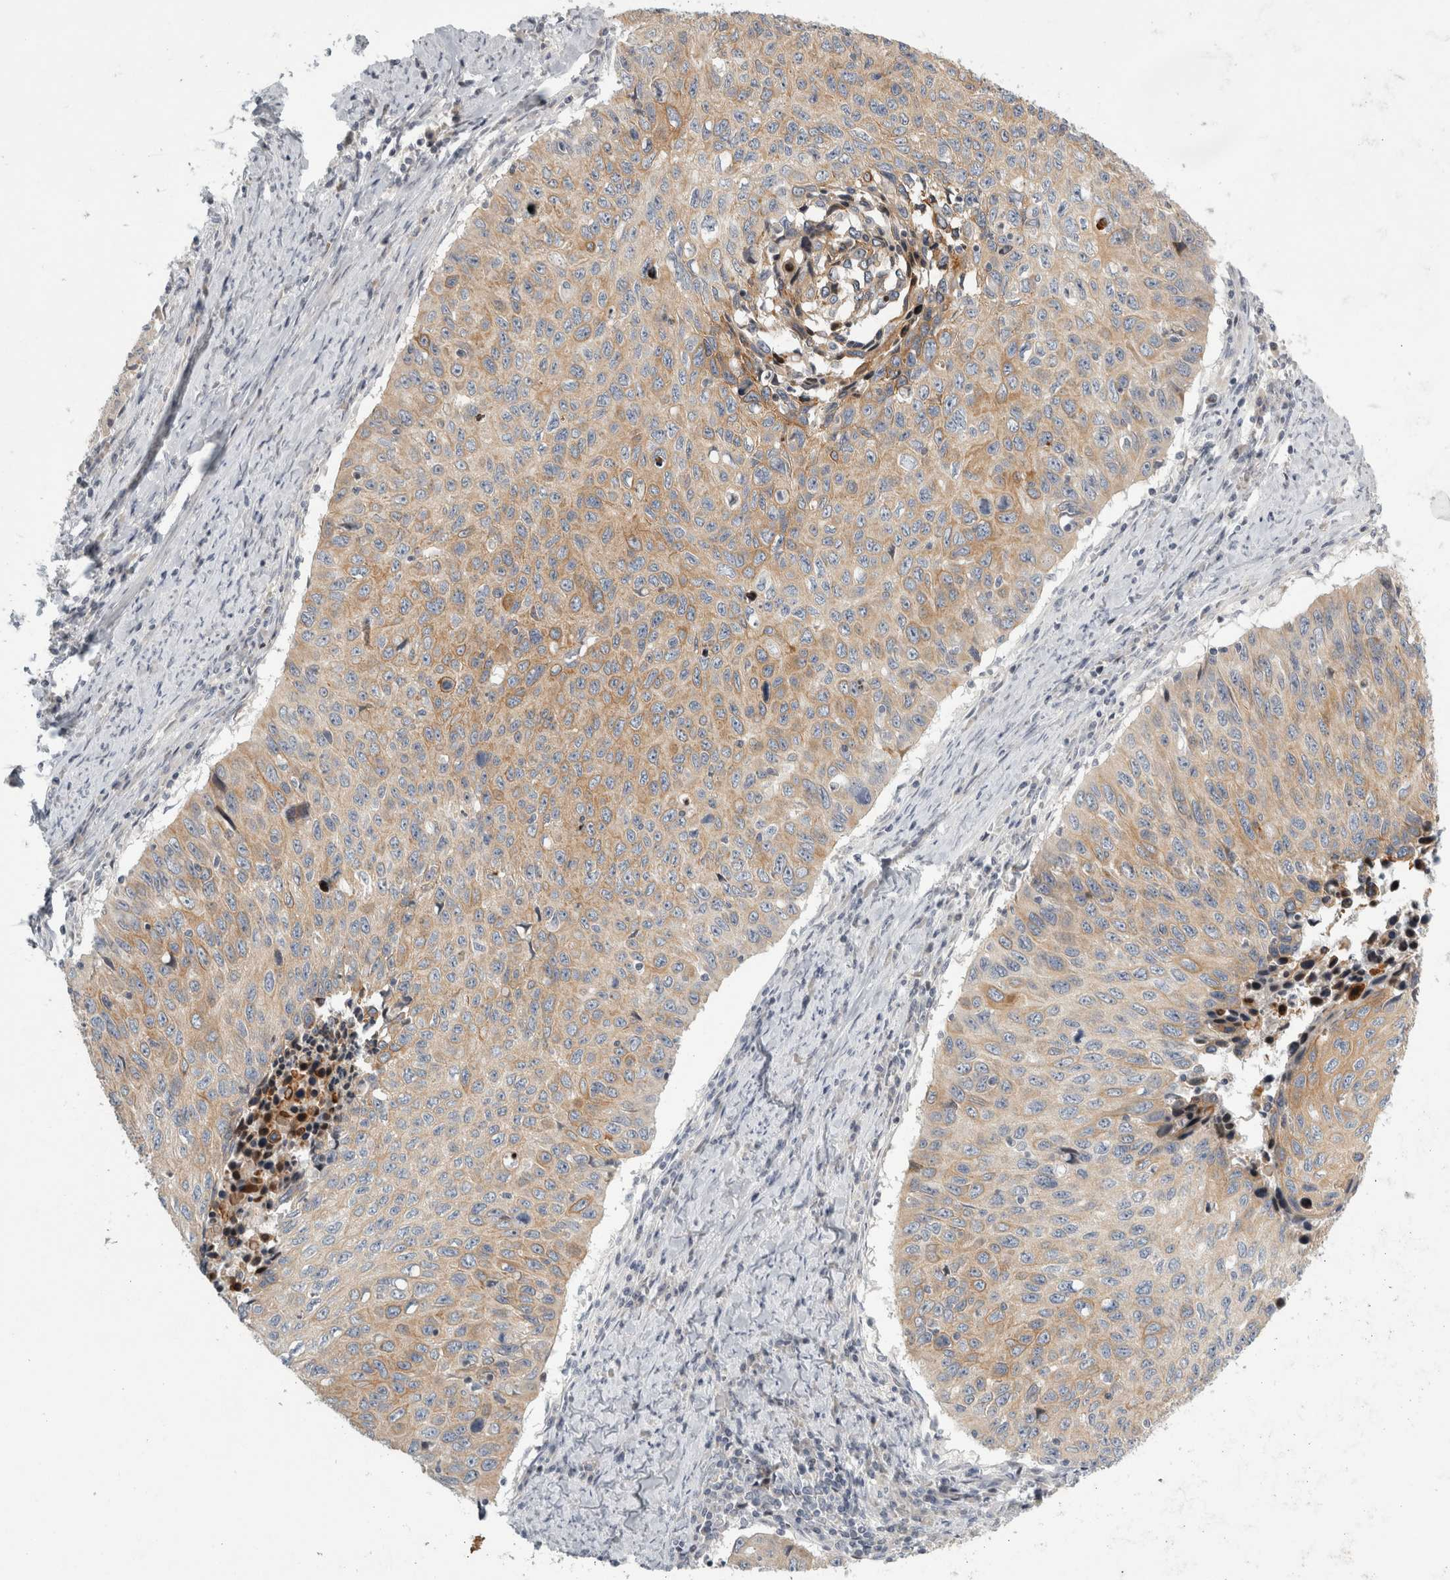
{"staining": {"intensity": "weak", "quantity": ">75%", "location": "cytoplasmic/membranous"}, "tissue": "cervical cancer", "cell_type": "Tumor cells", "image_type": "cancer", "snomed": [{"axis": "morphology", "description": "Squamous cell carcinoma, NOS"}, {"axis": "topography", "description": "Cervix"}], "caption": "Immunohistochemistry (IHC) image of neoplastic tissue: human cervical cancer stained using immunohistochemistry (IHC) demonstrates low levels of weak protein expression localized specifically in the cytoplasmic/membranous of tumor cells, appearing as a cytoplasmic/membranous brown color.", "gene": "UTP25", "patient": {"sex": "female", "age": 53}}